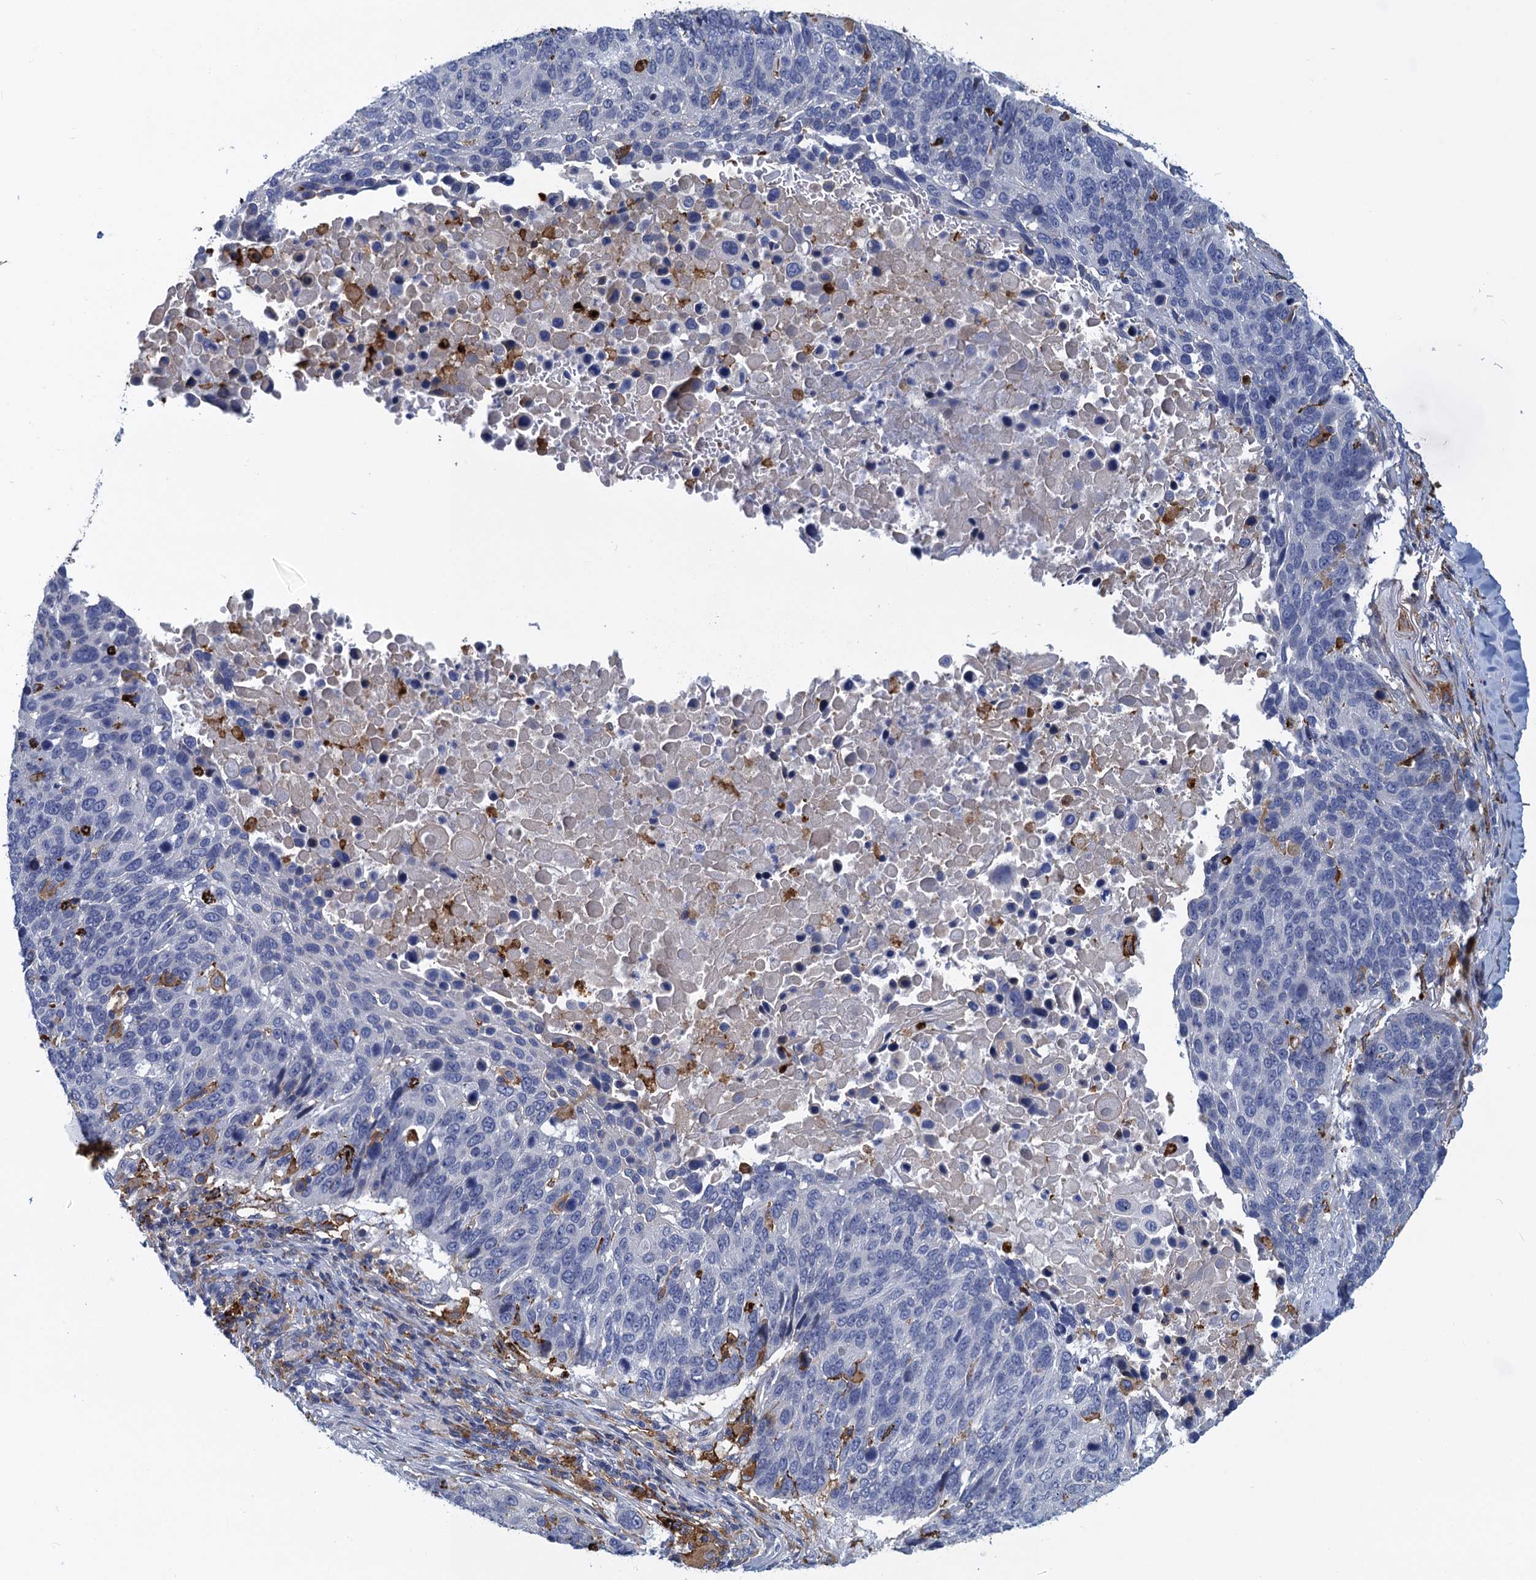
{"staining": {"intensity": "negative", "quantity": "none", "location": "none"}, "tissue": "lung cancer", "cell_type": "Tumor cells", "image_type": "cancer", "snomed": [{"axis": "morphology", "description": "Normal tissue, NOS"}, {"axis": "morphology", "description": "Squamous cell carcinoma, NOS"}, {"axis": "topography", "description": "Lymph node"}, {"axis": "topography", "description": "Lung"}], "caption": "The micrograph reveals no significant positivity in tumor cells of squamous cell carcinoma (lung).", "gene": "DNHD1", "patient": {"sex": "male", "age": 66}}